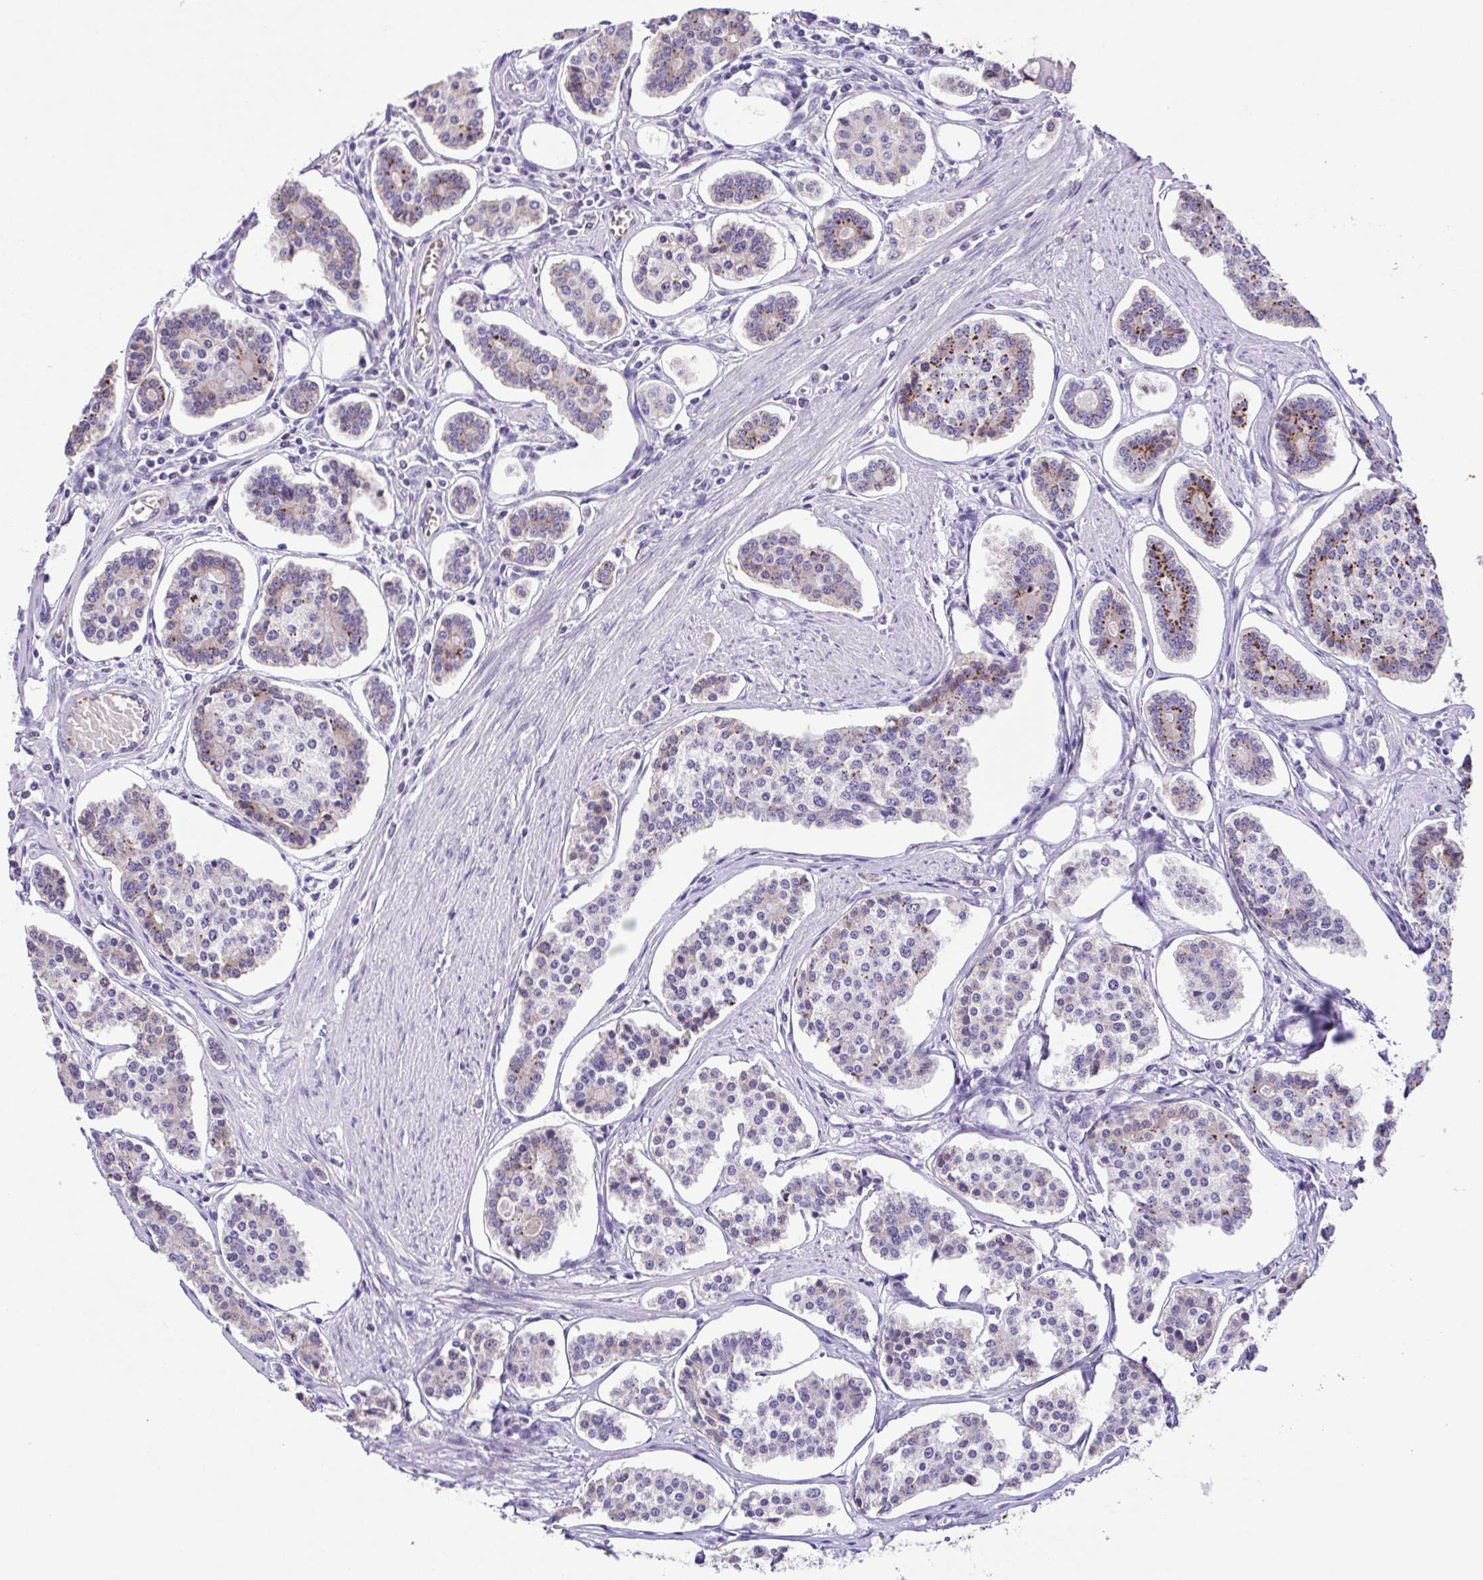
{"staining": {"intensity": "moderate", "quantity": "<25%", "location": "cytoplasmic/membranous"}, "tissue": "carcinoid", "cell_type": "Tumor cells", "image_type": "cancer", "snomed": [{"axis": "morphology", "description": "Carcinoid, malignant, NOS"}, {"axis": "topography", "description": "Small intestine"}], "caption": "A high-resolution micrograph shows immunohistochemistry (IHC) staining of carcinoid, which exhibits moderate cytoplasmic/membranous positivity in about <25% of tumor cells.", "gene": "IGFL1", "patient": {"sex": "female", "age": 65}}